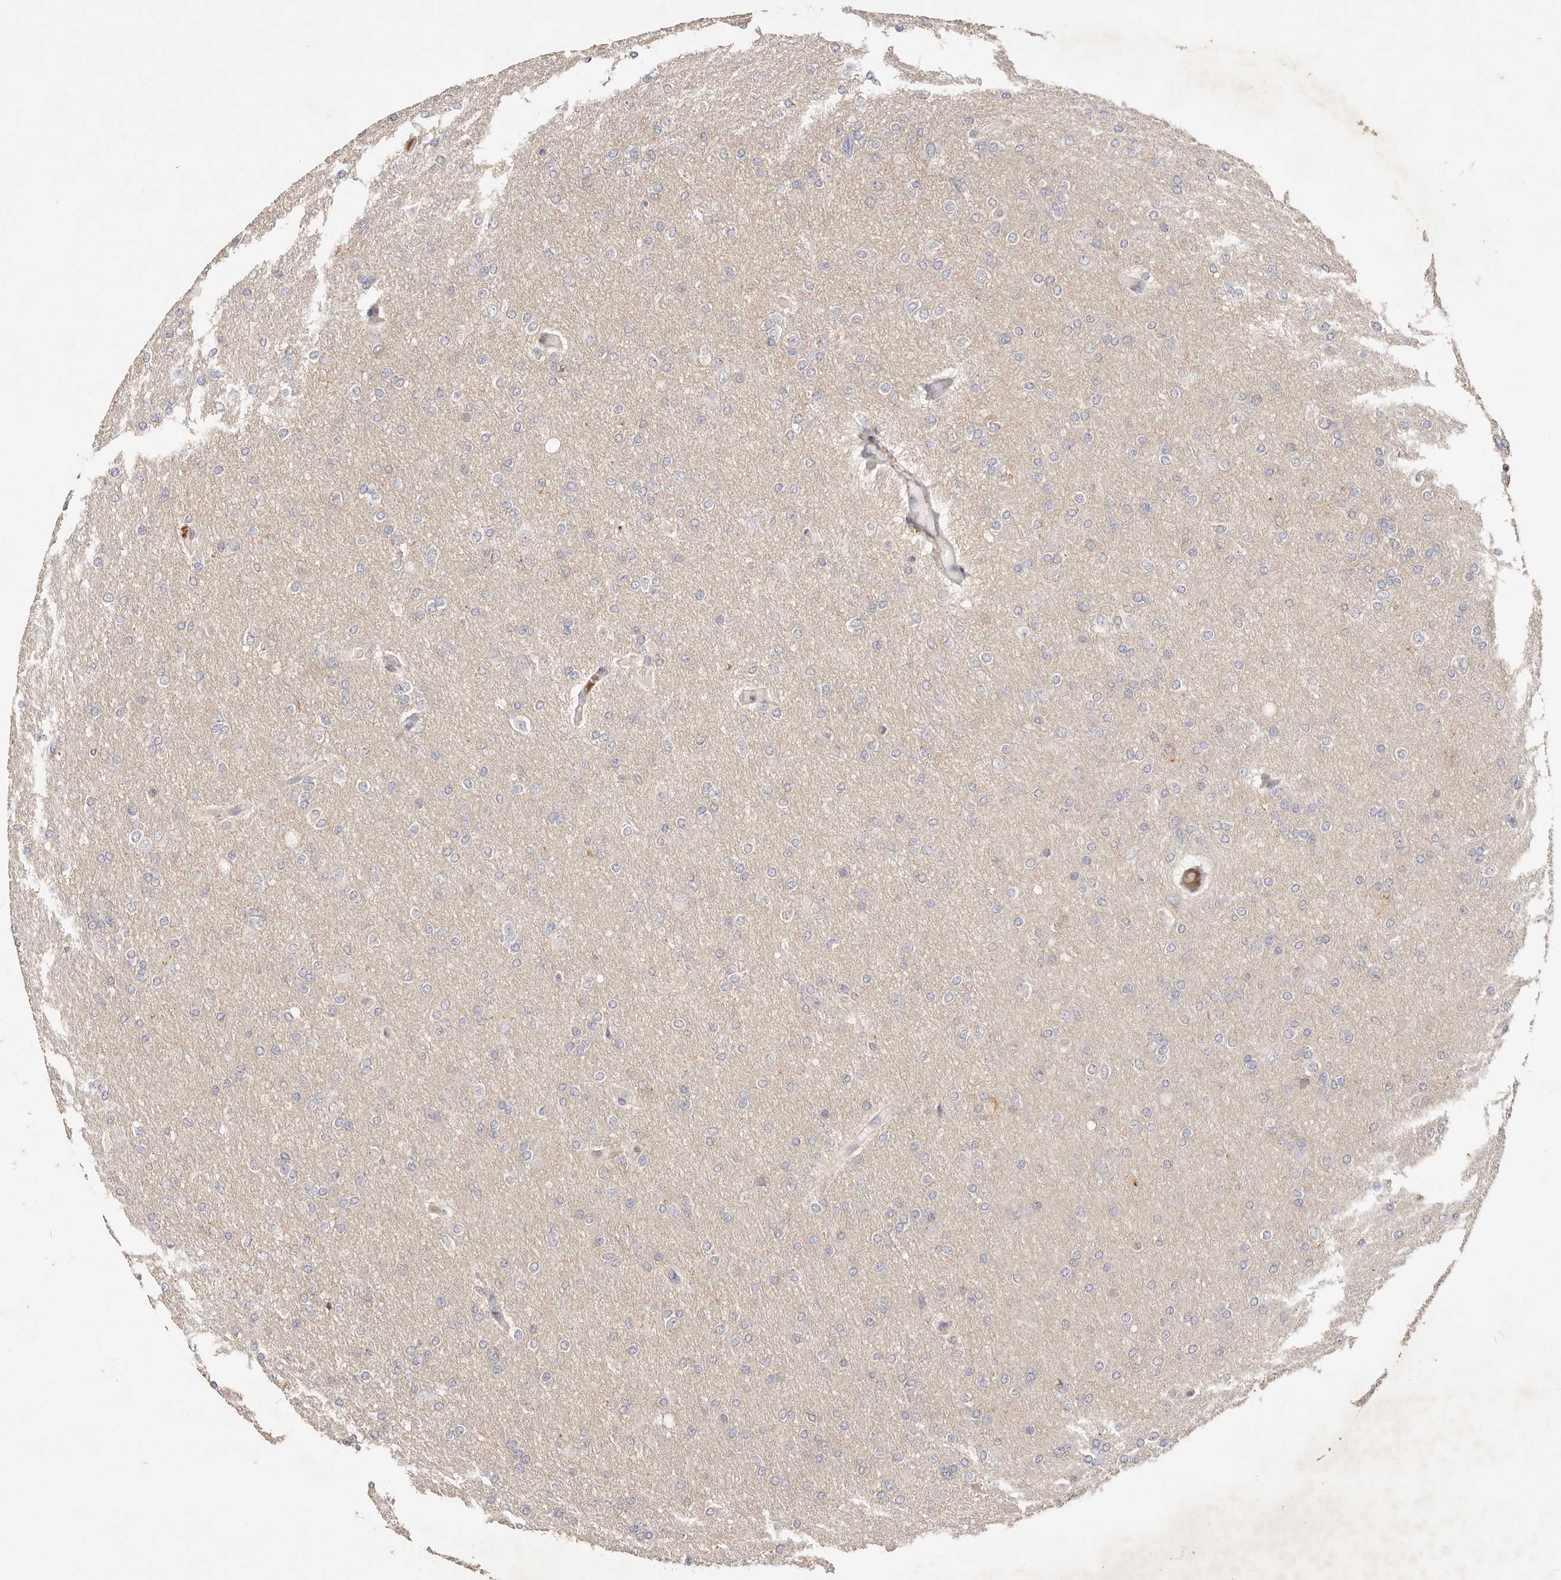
{"staining": {"intensity": "negative", "quantity": "none", "location": "none"}, "tissue": "glioma", "cell_type": "Tumor cells", "image_type": "cancer", "snomed": [{"axis": "morphology", "description": "Glioma, malignant, High grade"}, {"axis": "topography", "description": "Cerebral cortex"}], "caption": "Immunohistochemical staining of glioma displays no significant expression in tumor cells.", "gene": "CXADR", "patient": {"sex": "female", "age": 36}}